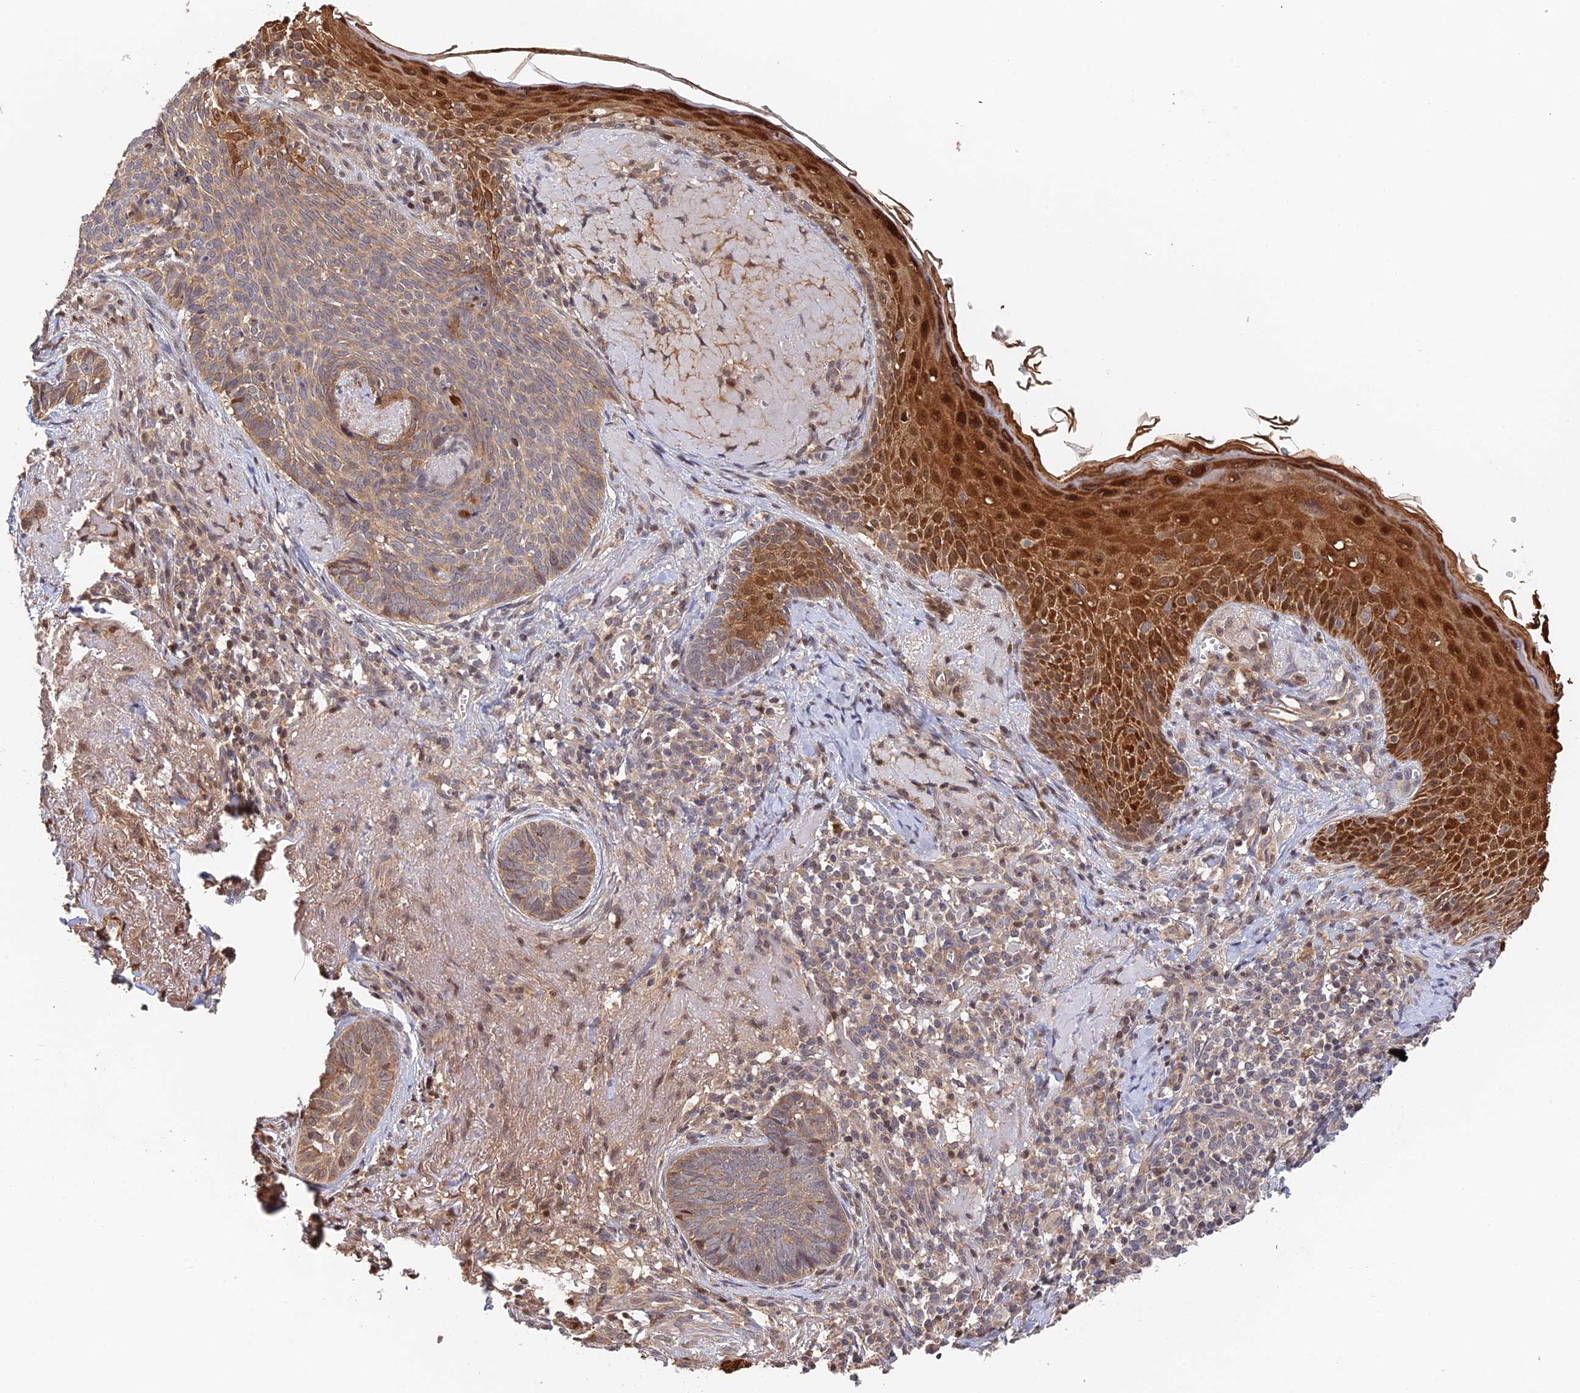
{"staining": {"intensity": "weak", "quantity": "<25%", "location": "cytoplasmic/membranous"}, "tissue": "skin cancer", "cell_type": "Tumor cells", "image_type": "cancer", "snomed": [{"axis": "morphology", "description": "Basal cell carcinoma"}, {"axis": "topography", "description": "Skin"}], "caption": "An image of human skin cancer (basal cell carcinoma) is negative for staining in tumor cells.", "gene": "CWH43", "patient": {"sex": "female", "age": 76}}